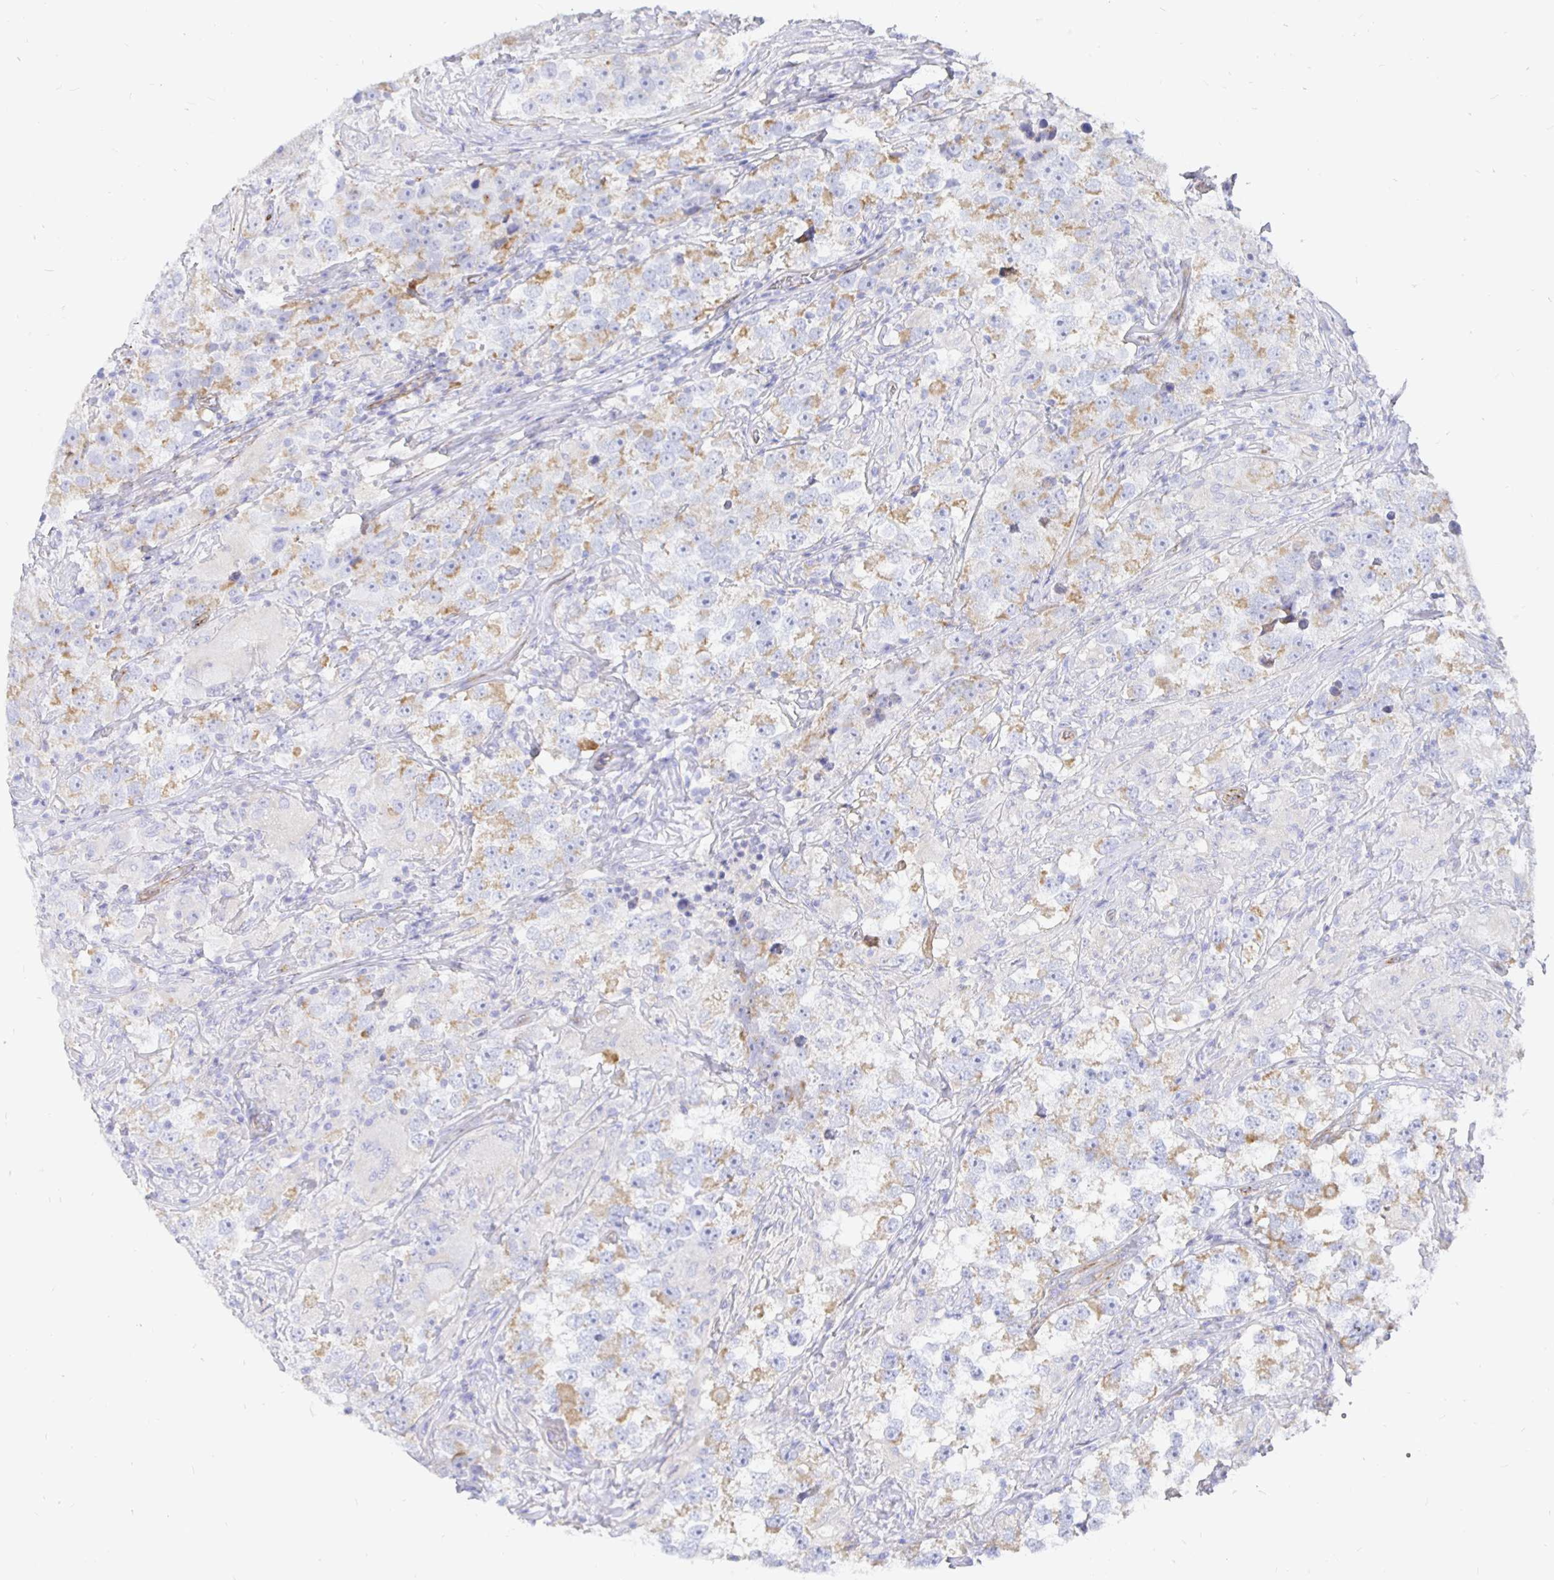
{"staining": {"intensity": "moderate", "quantity": "25%-75%", "location": "cytoplasmic/membranous"}, "tissue": "testis cancer", "cell_type": "Tumor cells", "image_type": "cancer", "snomed": [{"axis": "morphology", "description": "Seminoma, NOS"}, {"axis": "topography", "description": "Testis"}], "caption": "The immunohistochemical stain highlights moderate cytoplasmic/membranous expression in tumor cells of testis cancer (seminoma) tissue.", "gene": "COX16", "patient": {"sex": "male", "age": 46}}